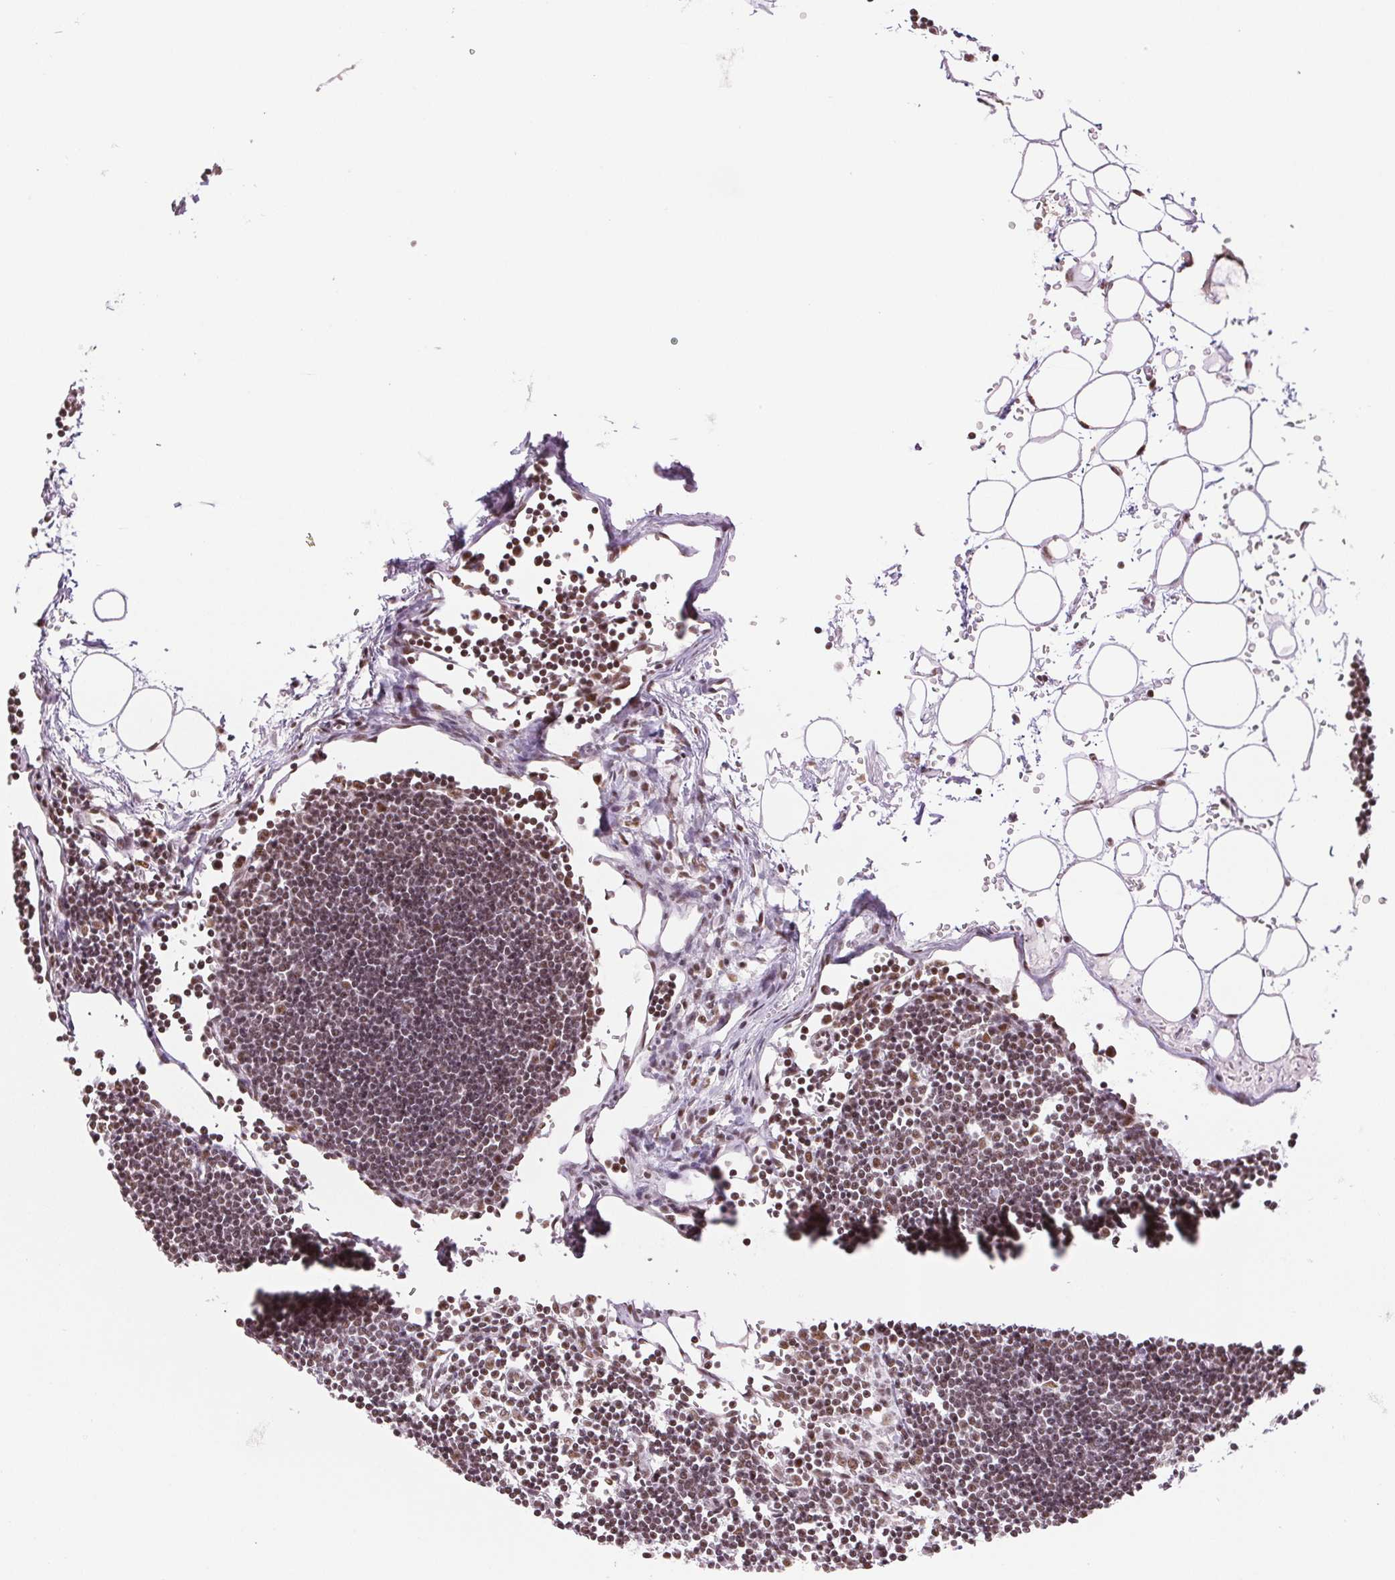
{"staining": {"intensity": "moderate", "quantity": ">75%", "location": "nuclear"}, "tissue": "lymph node", "cell_type": "Germinal center cells", "image_type": "normal", "snomed": [{"axis": "morphology", "description": "Normal tissue, NOS"}, {"axis": "topography", "description": "Lymph node"}], "caption": "Immunohistochemical staining of normal lymph node demonstrates medium levels of moderate nuclear positivity in about >75% of germinal center cells. Using DAB (brown) and hematoxylin (blue) stains, captured at high magnification using brightfield microscopy.", "gene": "IK", "patient": {"sex": "female", "age": 65}}